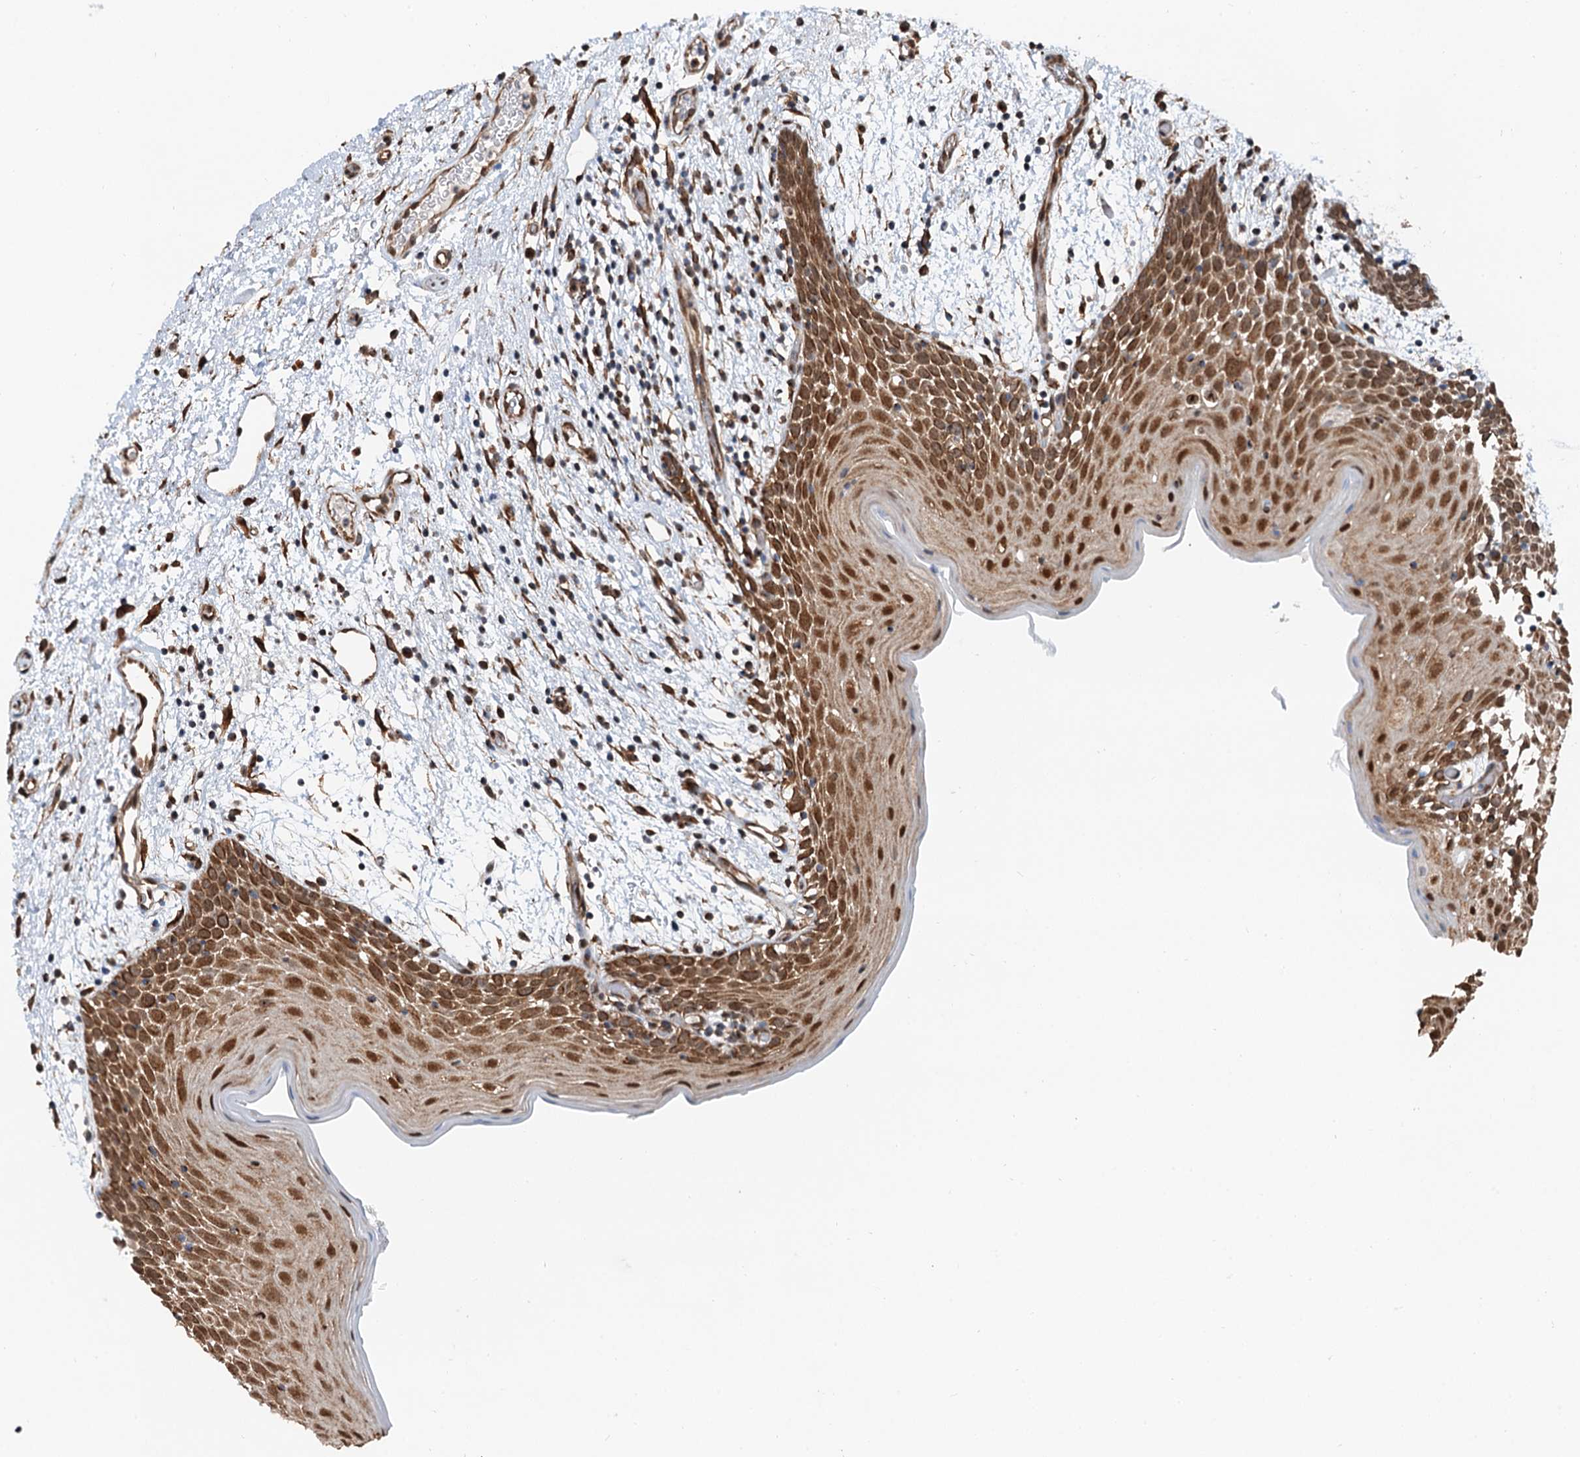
{"staining": {"intensity": "strong", "quantity": ">75%", "location": "nuclear"}, "tissue": "oral mucosa", "cell_type": "Squamous epithelial cells", "image_type": "normal", "snomed": [{"axis": "morphology", "description": "Normal tissue, NOS"}, {"axis": "topography", "description": "Skeletal muscle"}, {"axis": "topography", "description": "Oral tissue"}, {"axis": "topography", "description": "Salivary gland"}, {"axis": "topography", "description": "Peripheral nerve tissue"}], "caption": "Protein staining demonstrates strong nuclear expression in about >75% of squamous epithelial cells in normal oral mucosa. (DAB (3,3'-diaminobenzidine) = brown stain, brightfield microscopy at high magnification).", "gene": "CFDP1", "patient": {"sex": "male", "age": 54}}